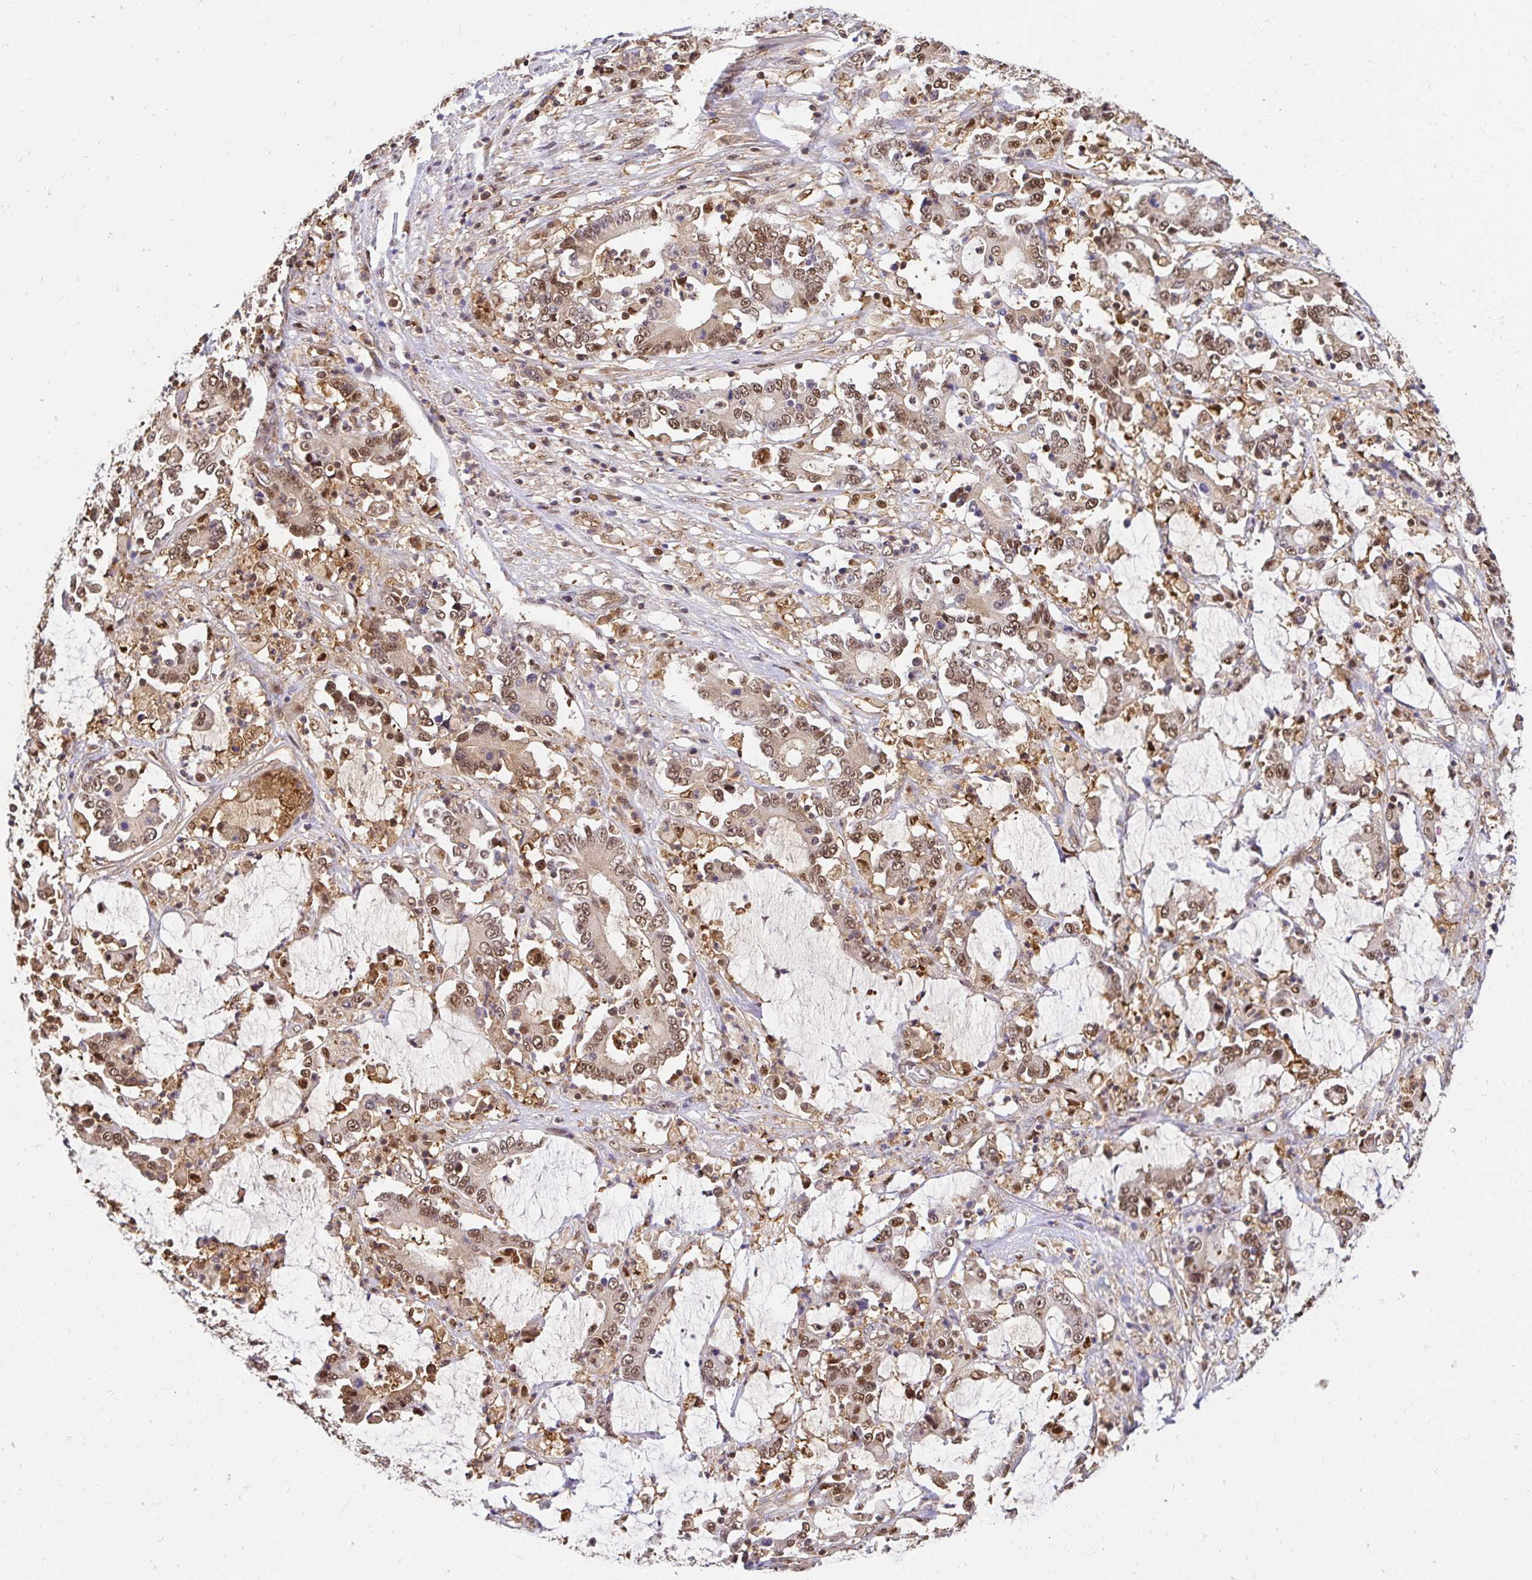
{"staining": {"intensity": "moderate", "quantity": ">75%", "location": "cytoplasmic/membranous,nuclear"}, "tissue": "stomach cancer", "cell_type": "Tumor cells", "image_type": "cancer", "snomed": [{"axis": "morphology", "description": "Adenocarcinoma, NOS"}, {"axis": "topography", "description": "Stomach, upper"}], "caption": "The photomicrograph exhibits a brown stain indicating the presence of a protein in the cytoplasmic/membranous and nuclear of tumor cells in stomach adenocarcinoma. Using DAB (3,3'-diaminobenzidine) (brown) and hematoxylin (blue) stains, captured at high magnification using brightfield microscopy.", "gene": "PSMA4", "patient": {"sex": "male", "age": 68}}